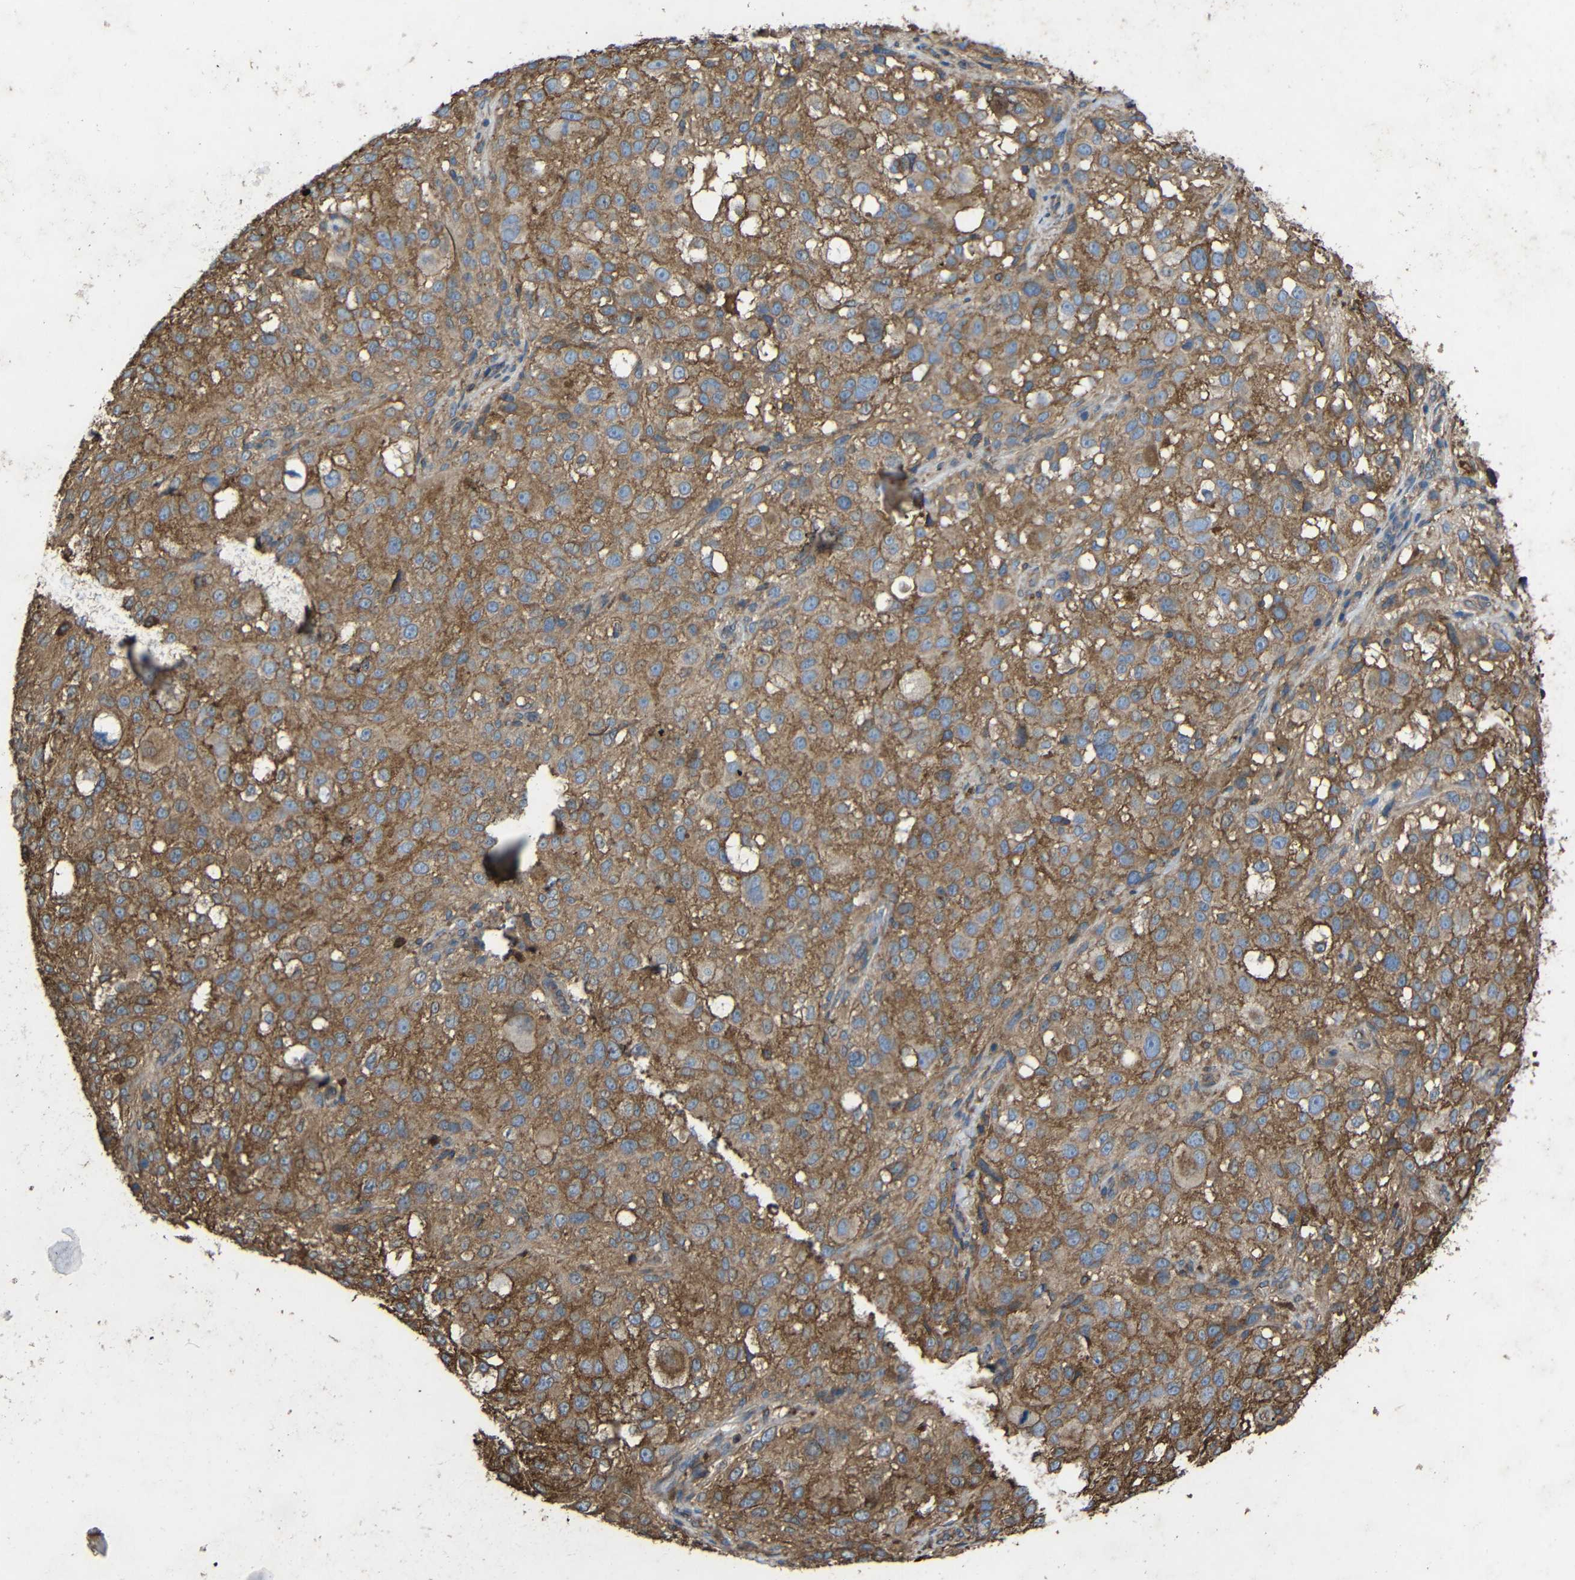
{"staining": {"intensity": "moderate", "quantity": ">75%", "location": "cytoplasmic/membranous"}, "tissue": "melanoma", "cell_type": "Tumor cells", "image_type": "cancer", "snomed": [{"axis": "morphology", "description": "Necrosis, NOS"}, {"axis": "morphology", "description": "Malignant melanoma, NOS"}, {"axis": "topography", "description": "Skin"}], "caption": "Moderate cytoplasmic/membranous positivity for a protein is seen in approximately >75% of tumor cells of melanoma using immunohistochemistry (IHC).", "gene": "TREM2", "patient": {"sex": "female", "age": 87}}